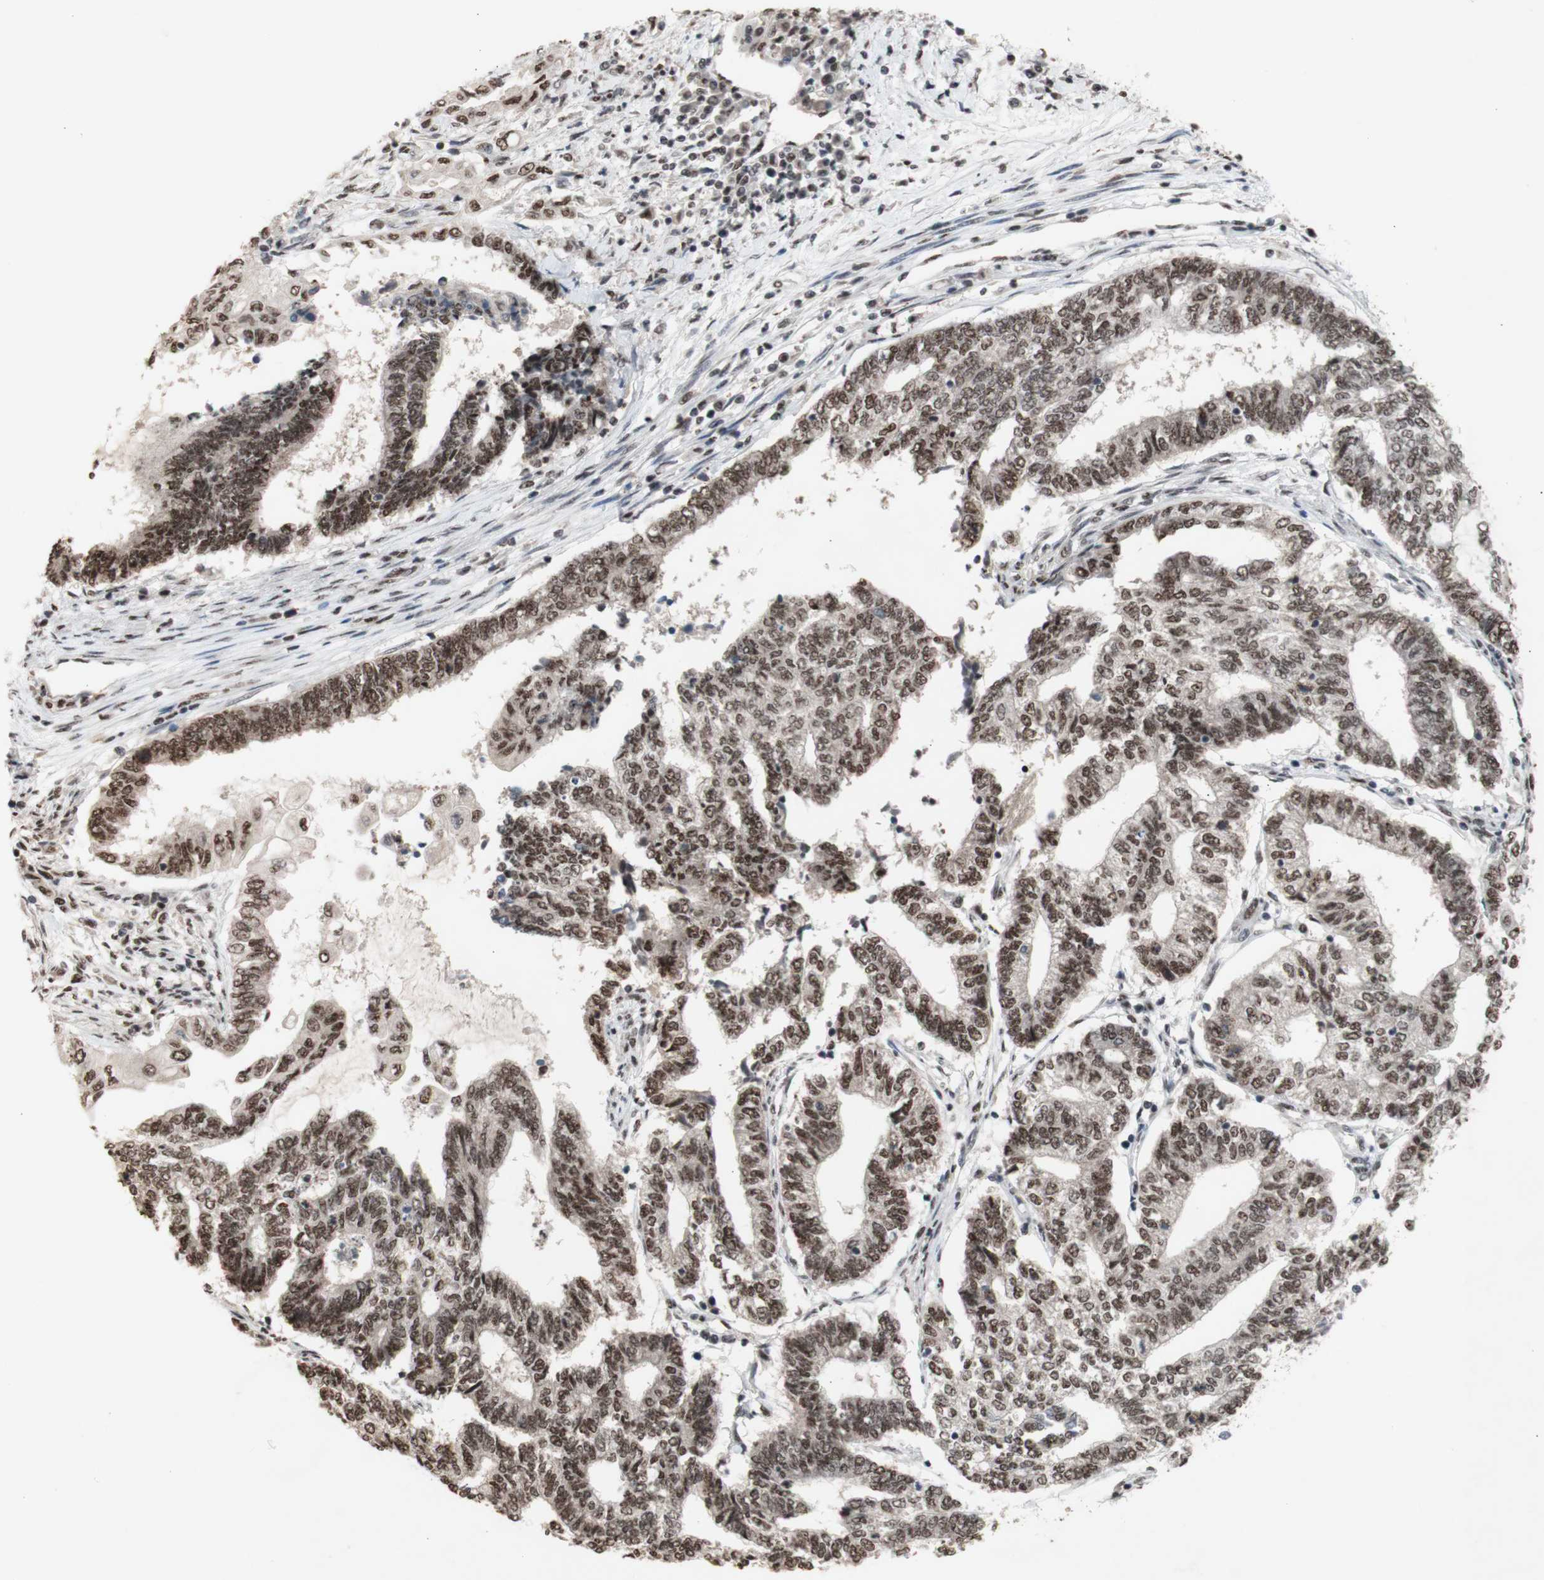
{"staining": {"intensity": "weak", "quantity": ">75%", "location": "nuclear"}, "tissue": "endometrial cancer", "cell_type": "Tumor cells", "image_type": "cancer", "snomed": [{"axis": "morphology", "description": "Adenocarcinoma, NOS"}, {"axis": "topography", "description": "Uterus"}, {"axis": "topography", "description": "Endometrium"}], "caption": "The micrograph shows a brown stain indicating the presence of a protein in the nuclear of tumor cells in adenocarcinoma (endometrial).", "gene": "SFPQ", "patient": {"sex": "female", "age": 70}}